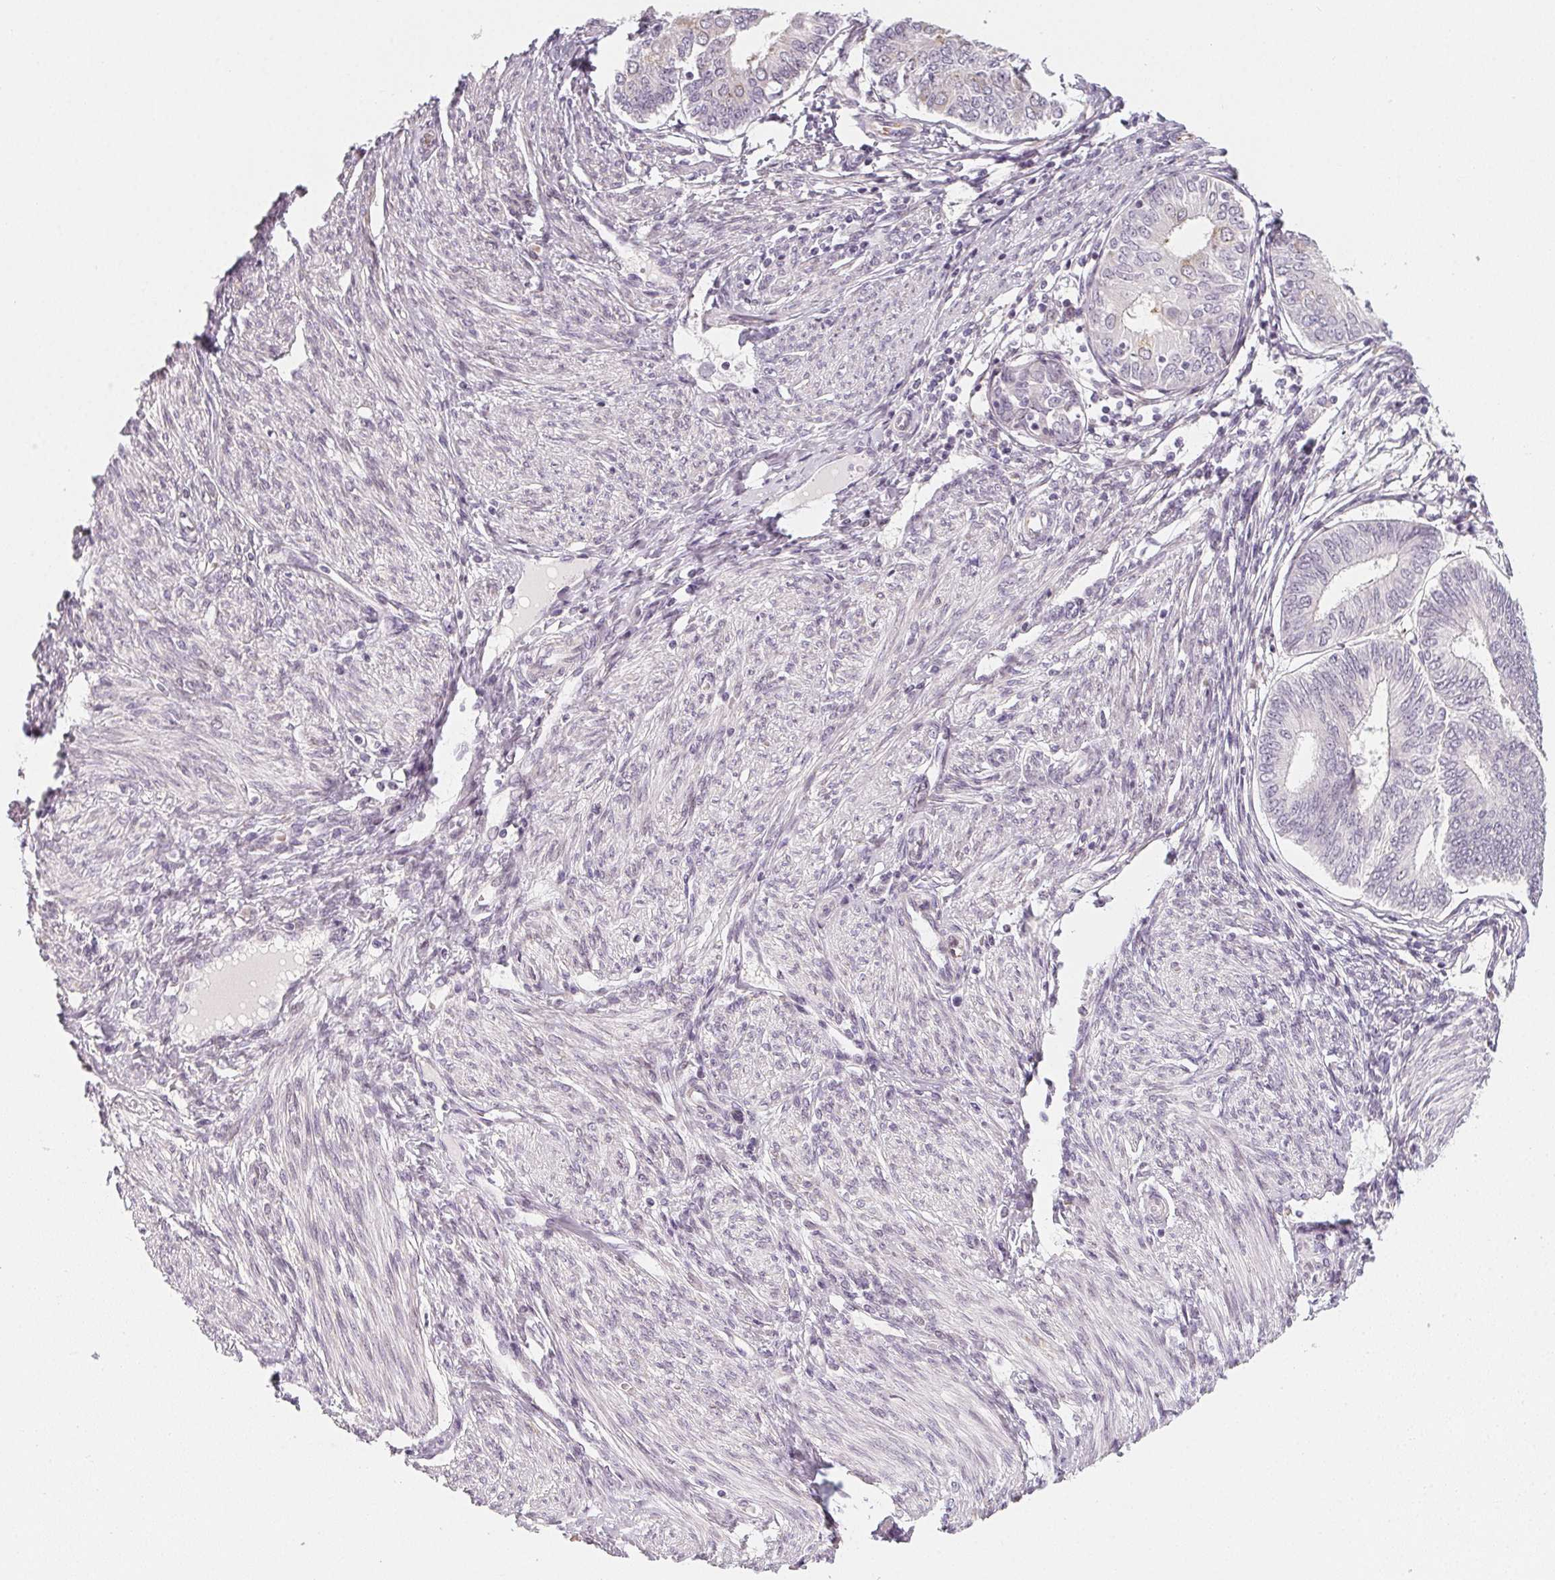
{"staining": {"intensity": "negative", "quantity": "none", "location": "none"}, "tissue": "endometrial cancer", "cell_type": "Tumor cells", "image_type": "cancer", "snomed": [{"axis": "morphology", "description": "Adenocarcinoma, NOS"}, {"axis": "topography", "description": "Endometrium"}], "caption": "IHC photomicrograph of neoplastic tissue: human endometrial cancer (adenocarcinoma) stained with DAB (3,3'-diaminobenzidine) demonstrates no significant protein positivity in tumor cells.", "gene": "CCDC96", "patient": {"sex": "female", "age": 68}}